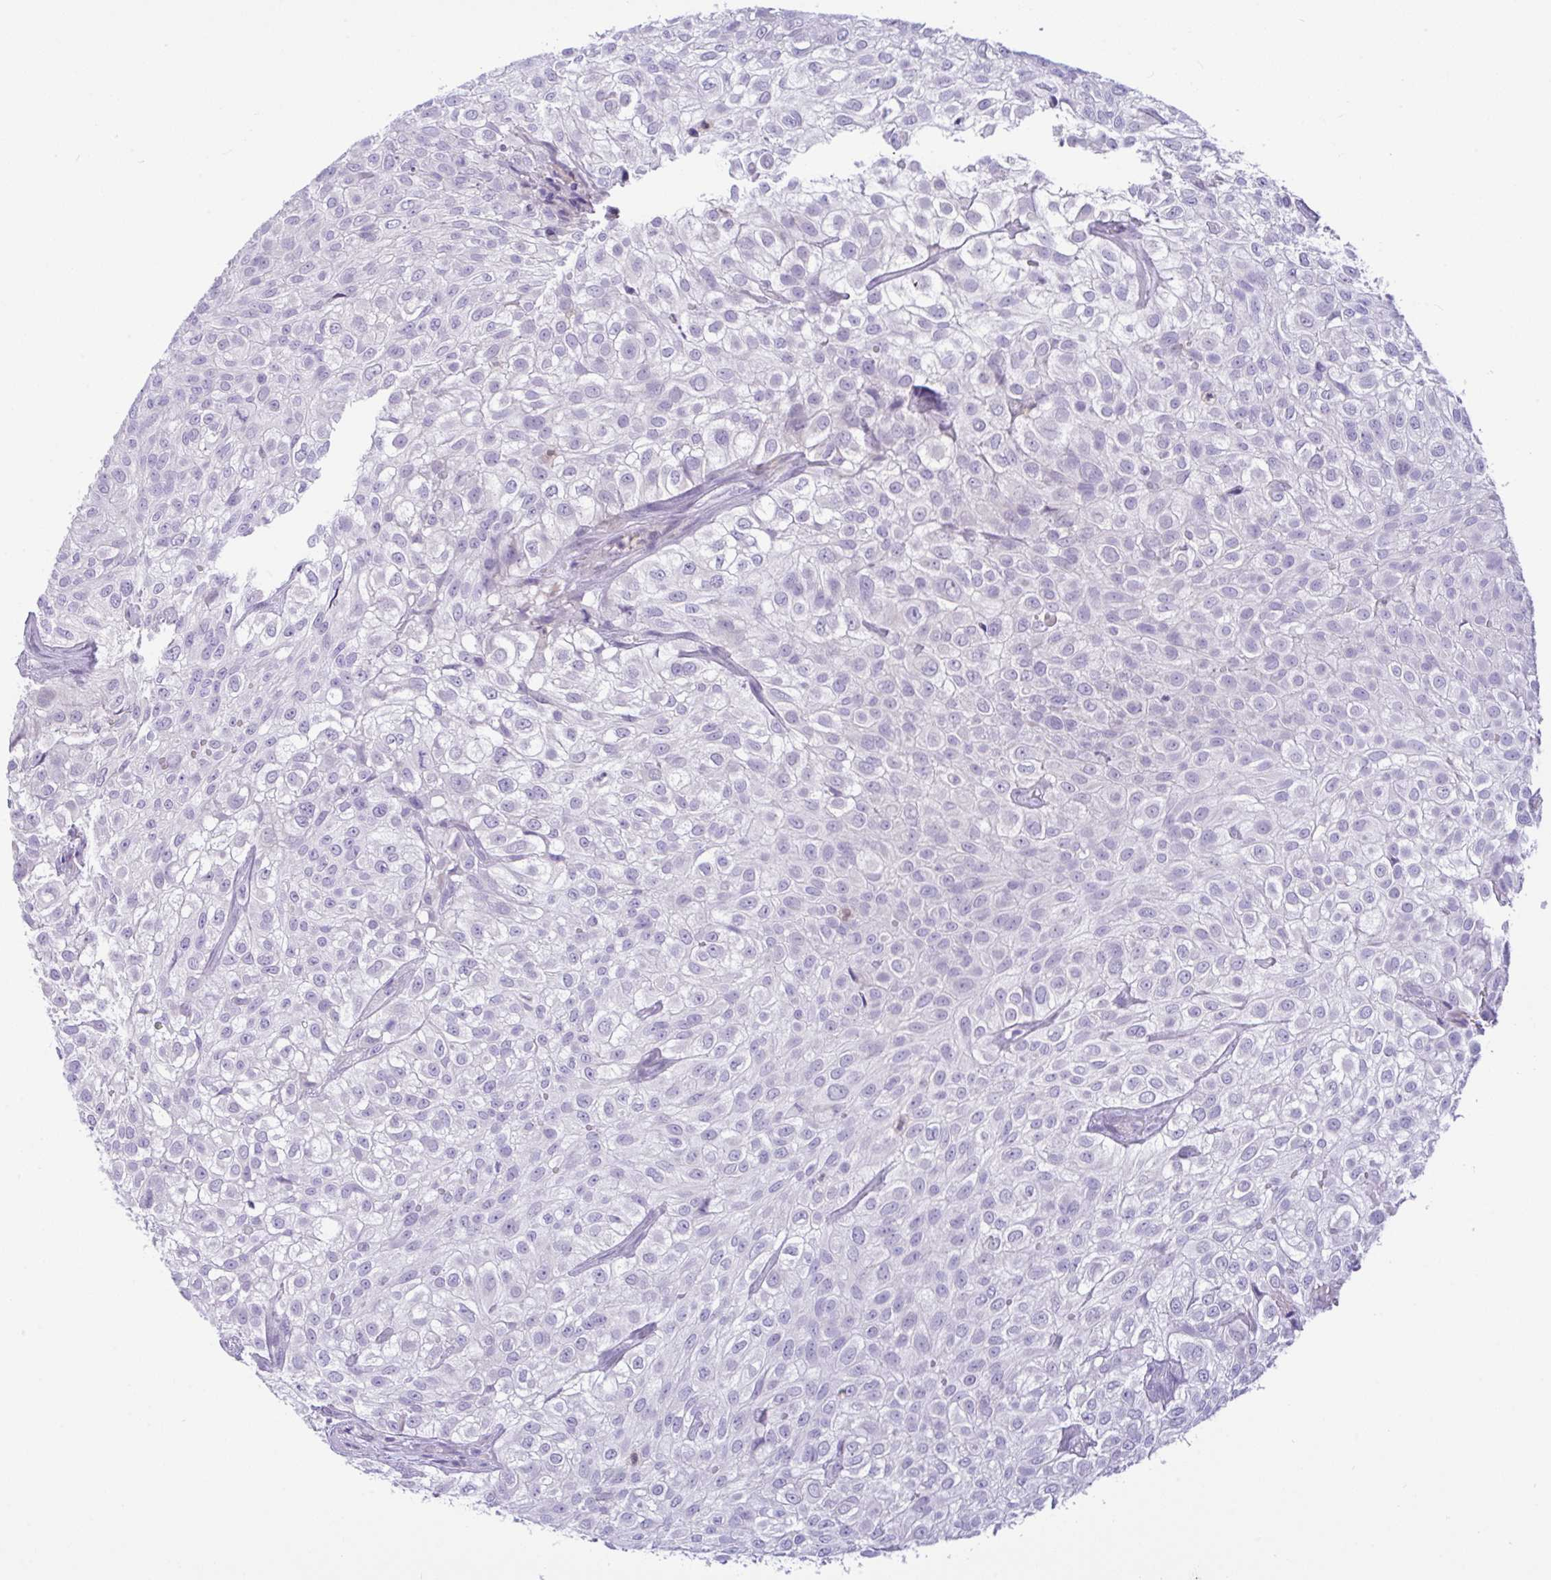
{"staining": {"intensity": "negative", "quantity": "none", "location": "none"}, "tissue": "urothelial cancer", "cell_type": "Tumor cells", "image_type": "cancer", "snomed": [{"axis": "morphology", "description": "Urothelial carcinoma, High grade"}, {"axis": "topography", "description": "Urinary bladder"}], "caption": "Immunohistochemistry histopathology image of neoplastic tissue: urothelial cancer stained with DAB demonstrates no significant protein expression in tumor cells.", "gene": "NCF1", "patient": {"sex": "male", "age": 56}}